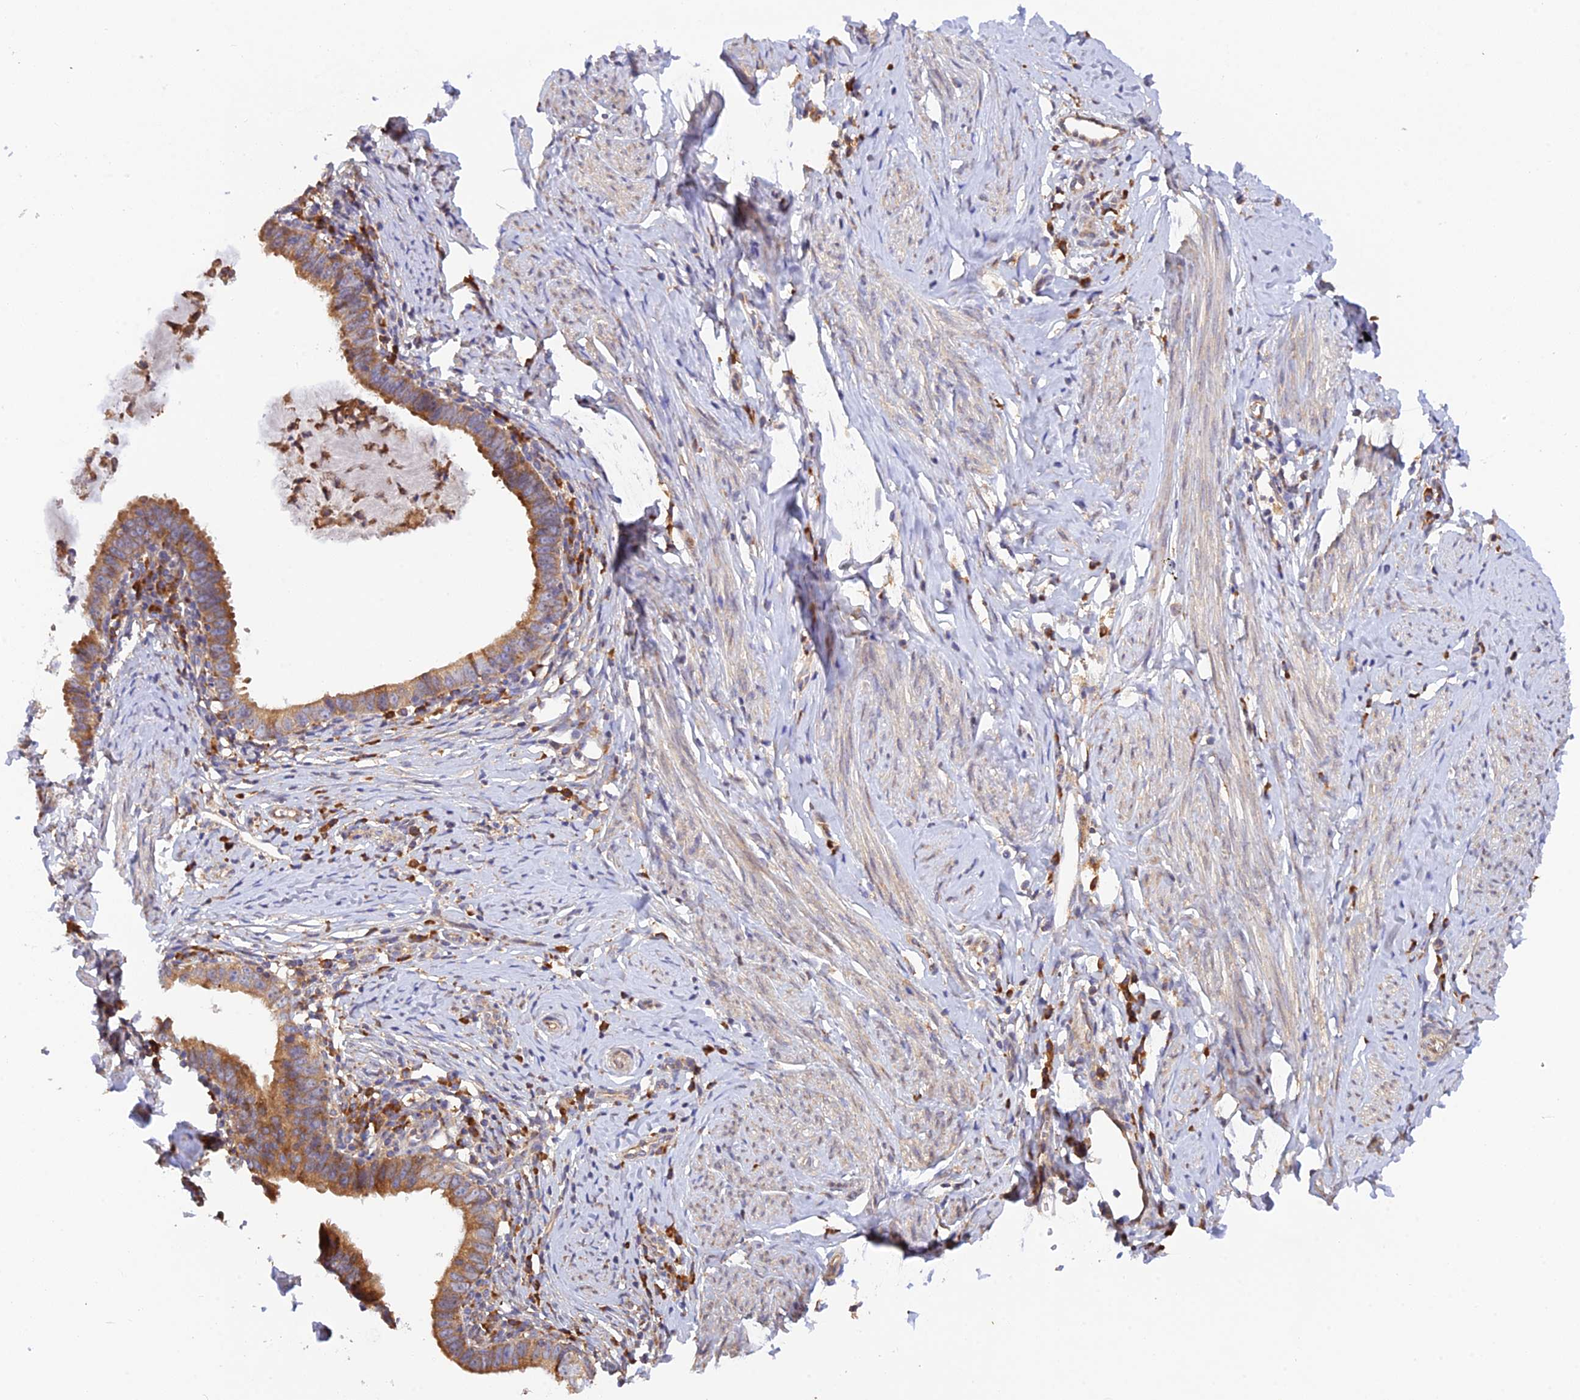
{"staining": {"intensity": "moderate", "quantity": ">75%", "location": "cytoplasmic/membranous"}, "tissue": "cervical cancer", "cell_type": "Tumor cells", "image_type": "cancer", "snomed": [{"axis": "morphology", "description": "Adenocarcinoma, NOS"}, {"axis": "topography", "description": "Cervix"}], "caption": "Immunohistochemistry (IHC) micrograph of neoplastic tissue: cervical adenocarcinoma stained using immunohistochemistry (IHC) shows medium levels of moderate protein expression localized specifically in the cytoplasmic/membranous of tumor cells, appearing as a cytoplasmic/membranous brown color.", "gene": "RPL5", "patient": {"sex": "female", "age": 36}}